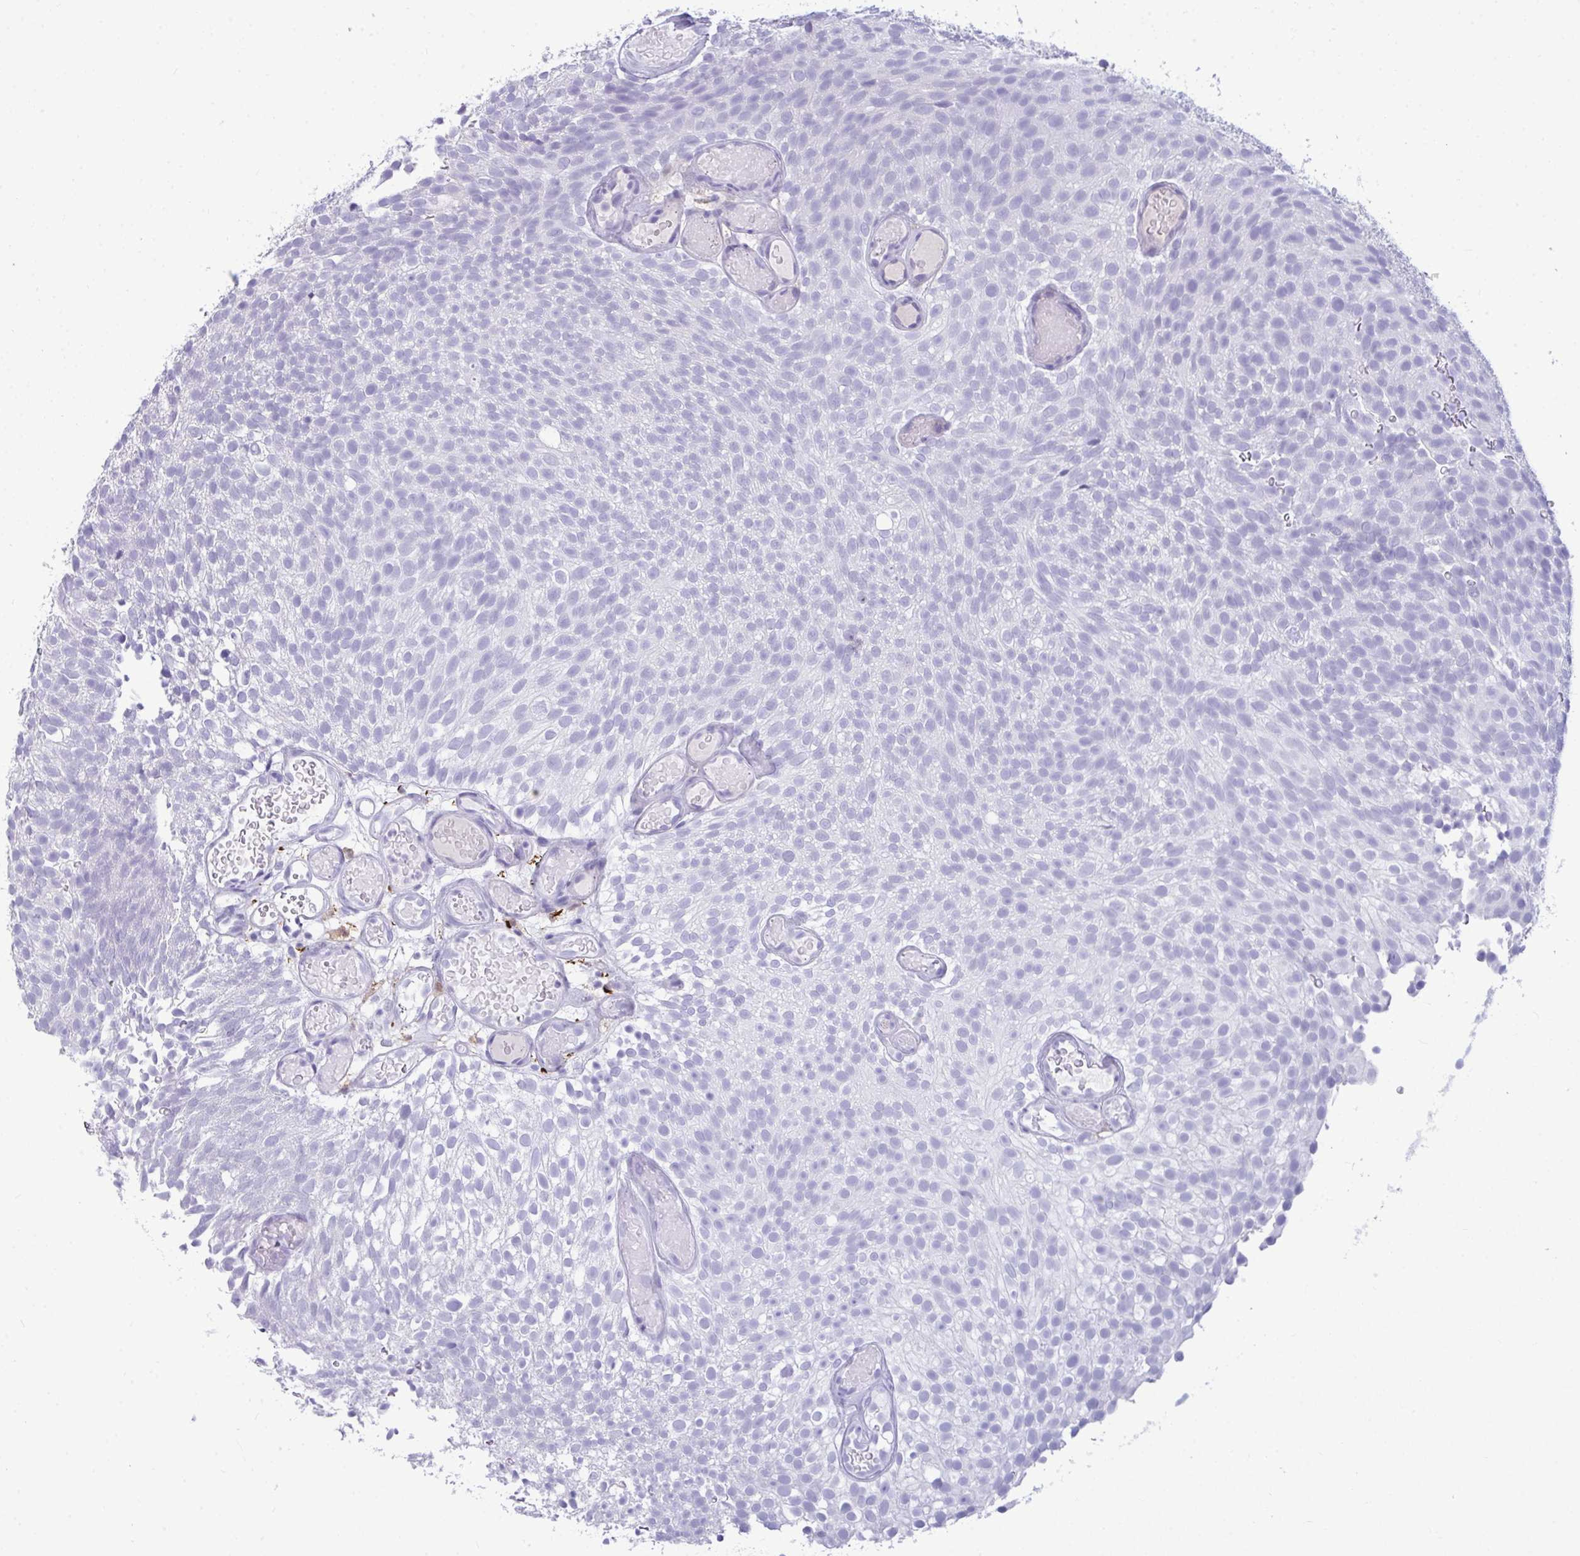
{"staining": {"intensity": "negative", "quantity": "none", "location": "none"}, "tissue": "urothelial cancer", "cell_type": "Tumor cells", "image_type": "cancer", "snomed": [{"axis": "morphology", "description": "Urothelial carcinoma, Low grade"}, {"axis": "topography", "description": "Urinary bladder"}], "caption": "Immunohistochemistry (IHC) histopathology image of neoplastic tissue: urothelial cancer stained with DAB shows no significant protein staining in tumor cells.", "gene": "ANKRD60", "patient": {"sex": "male", "age": 78}}